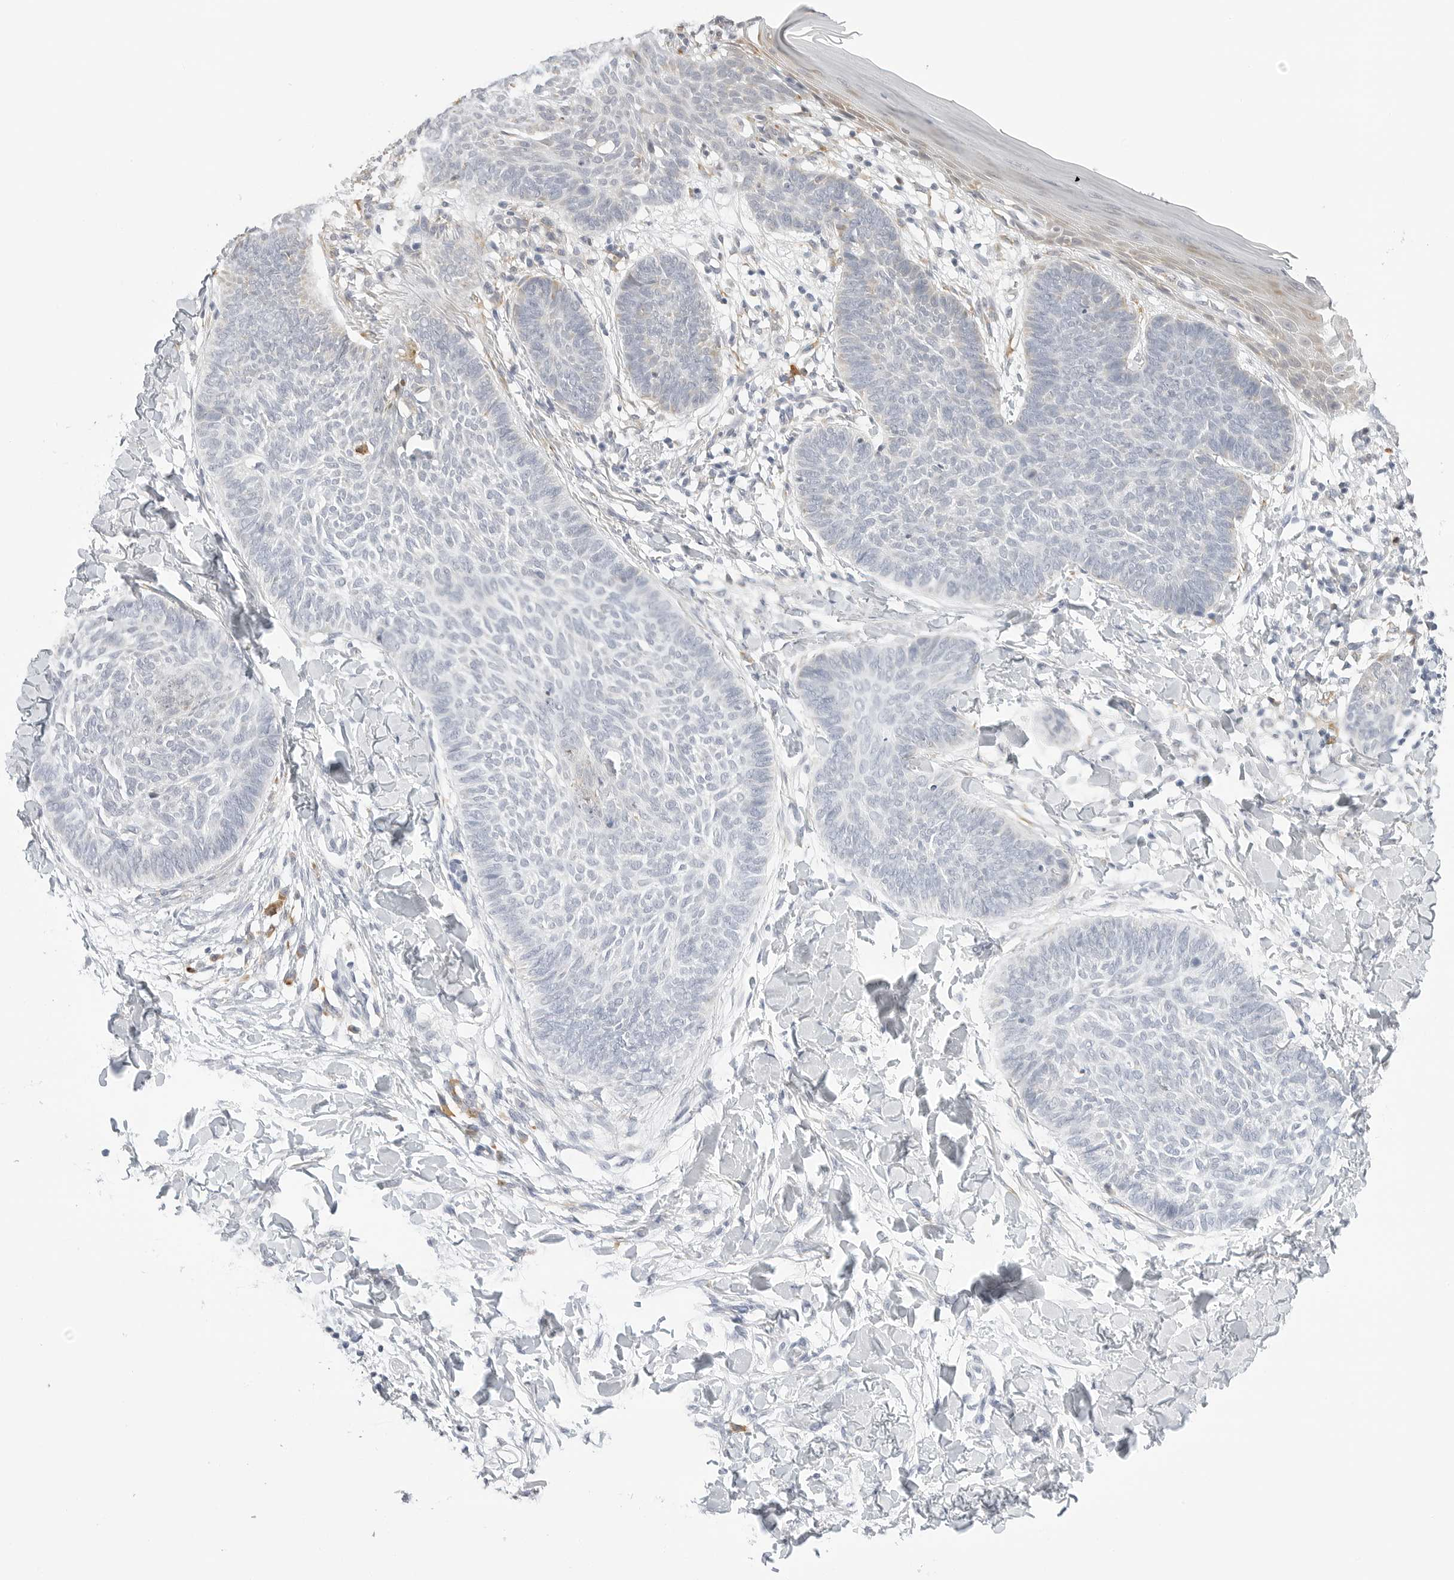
{"staining": {"intensity": "negative", "quantity": "none", "location": "none"}, "tissue": "skin cancer", "cell_type": "Tumor cells", "image_type": "cancer", "snomed": [{"axis": "morphology", "description": "Normal tissue, NOS"}, {"axis": "morphology", "description": "Basal cell carcinoma"}, {"axis": "topography", "description": "Skin"}], "caption": "Protein analysis of skin cancer (basal cell carcinoma) reveals no significant positivity in tumor cells.", "gene": "THEM4", "patient": {"sex": "male", "age": 50}}